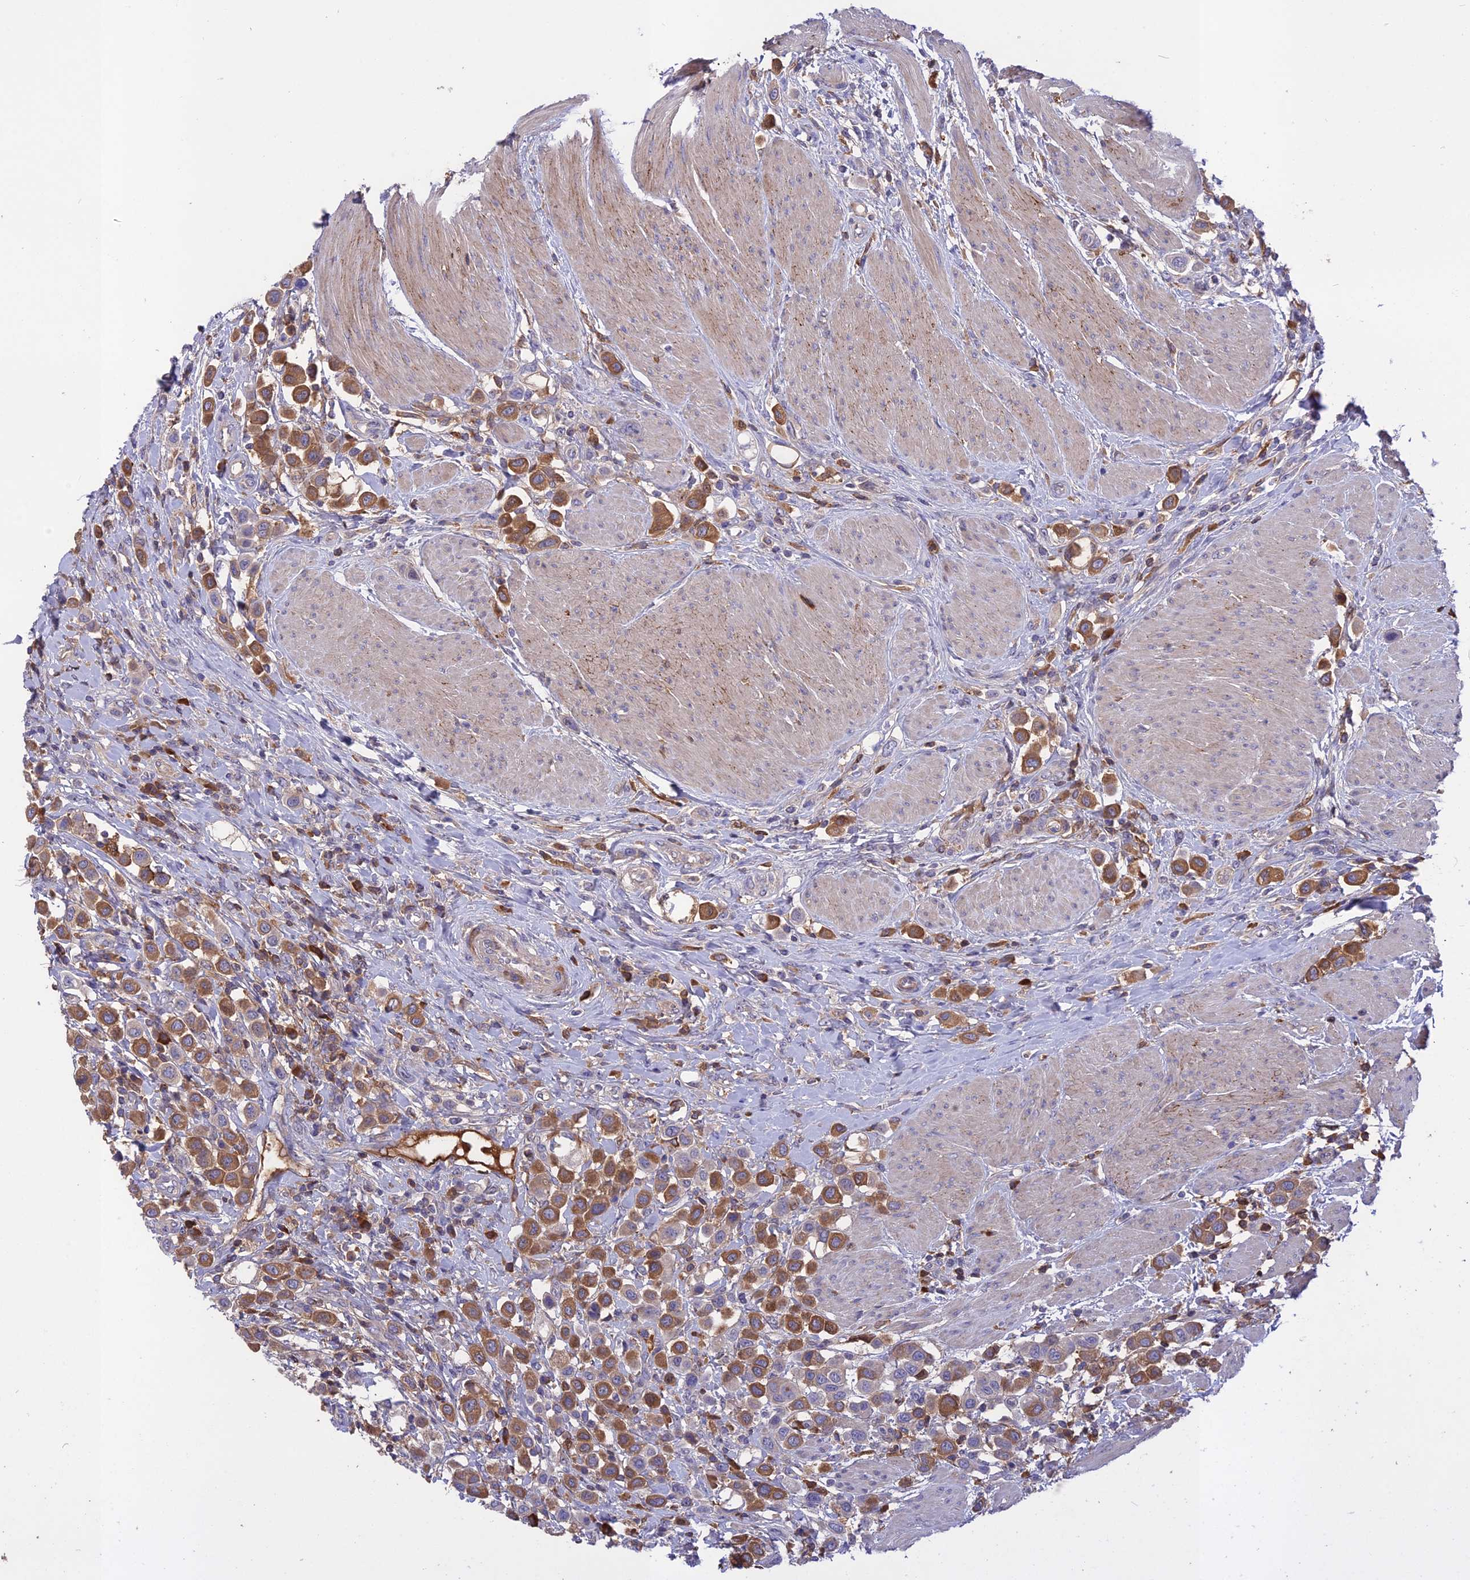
{"staining": {"intensity": "moderate", "quantity": ">75%", "location": "cytoplasmic/membranous"}, "tissue": "urothelial cancer", "cell_type": "Tumor cells", "image_type": "cancer", "snomed": [{"axis": "morphology", "description": "Urothelial carcinoma, High grade"}, {"axis": "topography", "description": "Urinary bladder"}], "caption": "This is a micrograph of immunohistochemistry (IHC) staining of high-grade urothelial carcinoma, which shows moderate expression in the cytoplasmic/membranous of tumor cells.", "gene": "ADO", "patient": {"sex": "male", "age": 50}}